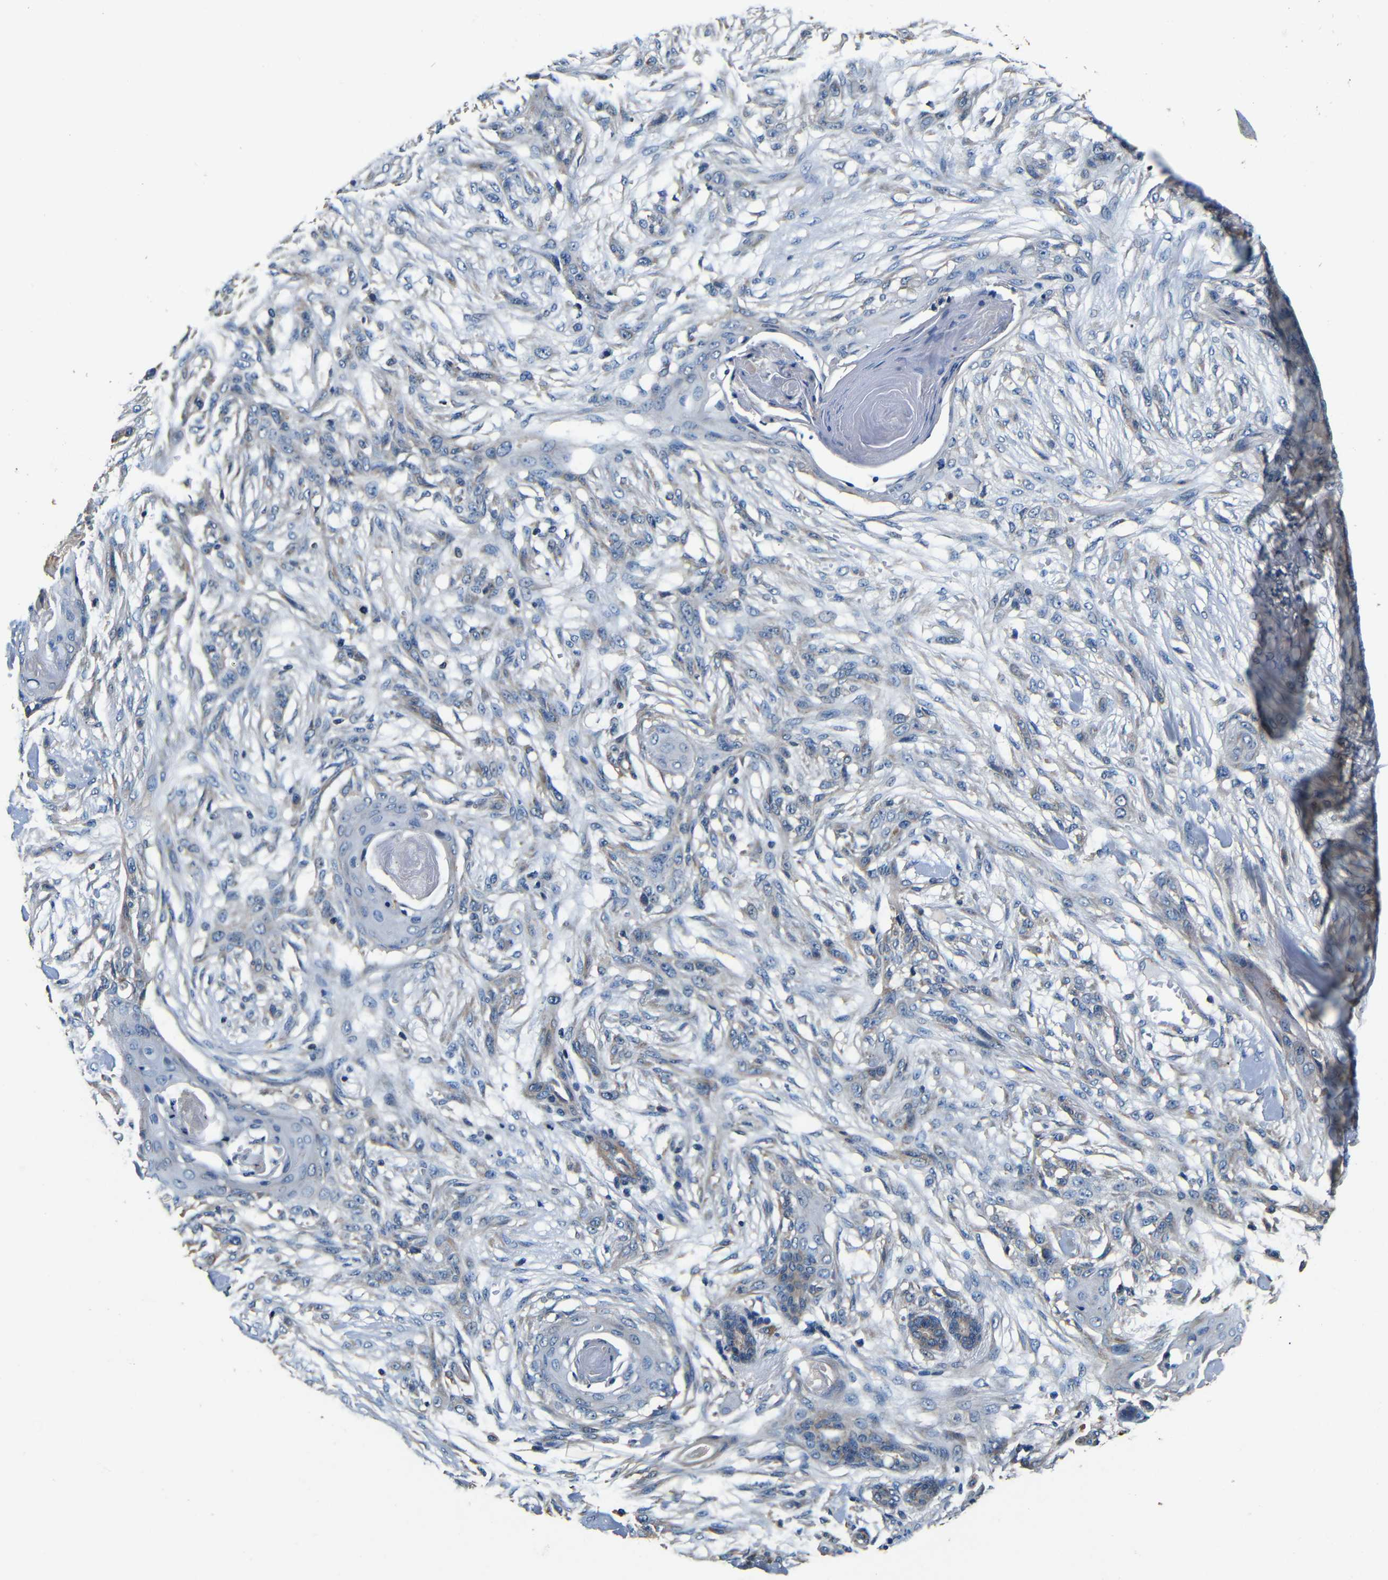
{"staining": {"intensity": "negative", "quantity": "none", "location": "none"}, "tissue": "skin cancer", "cell_type": "Tumor cells", "image_type": "cancer", "snomed": [{"axis": "morphology", "description": "Squamous cell carcinoma, NOS"}, {"axis": "topography", "description": "Skin"}], "caption": "IHC micrograph of squamous cell carcinoma (skin) stained for a protein (brown), which reveals no staining in tumor cells.", "gene": "MTX1", "patient": {"sex": "female", "age": 59}}